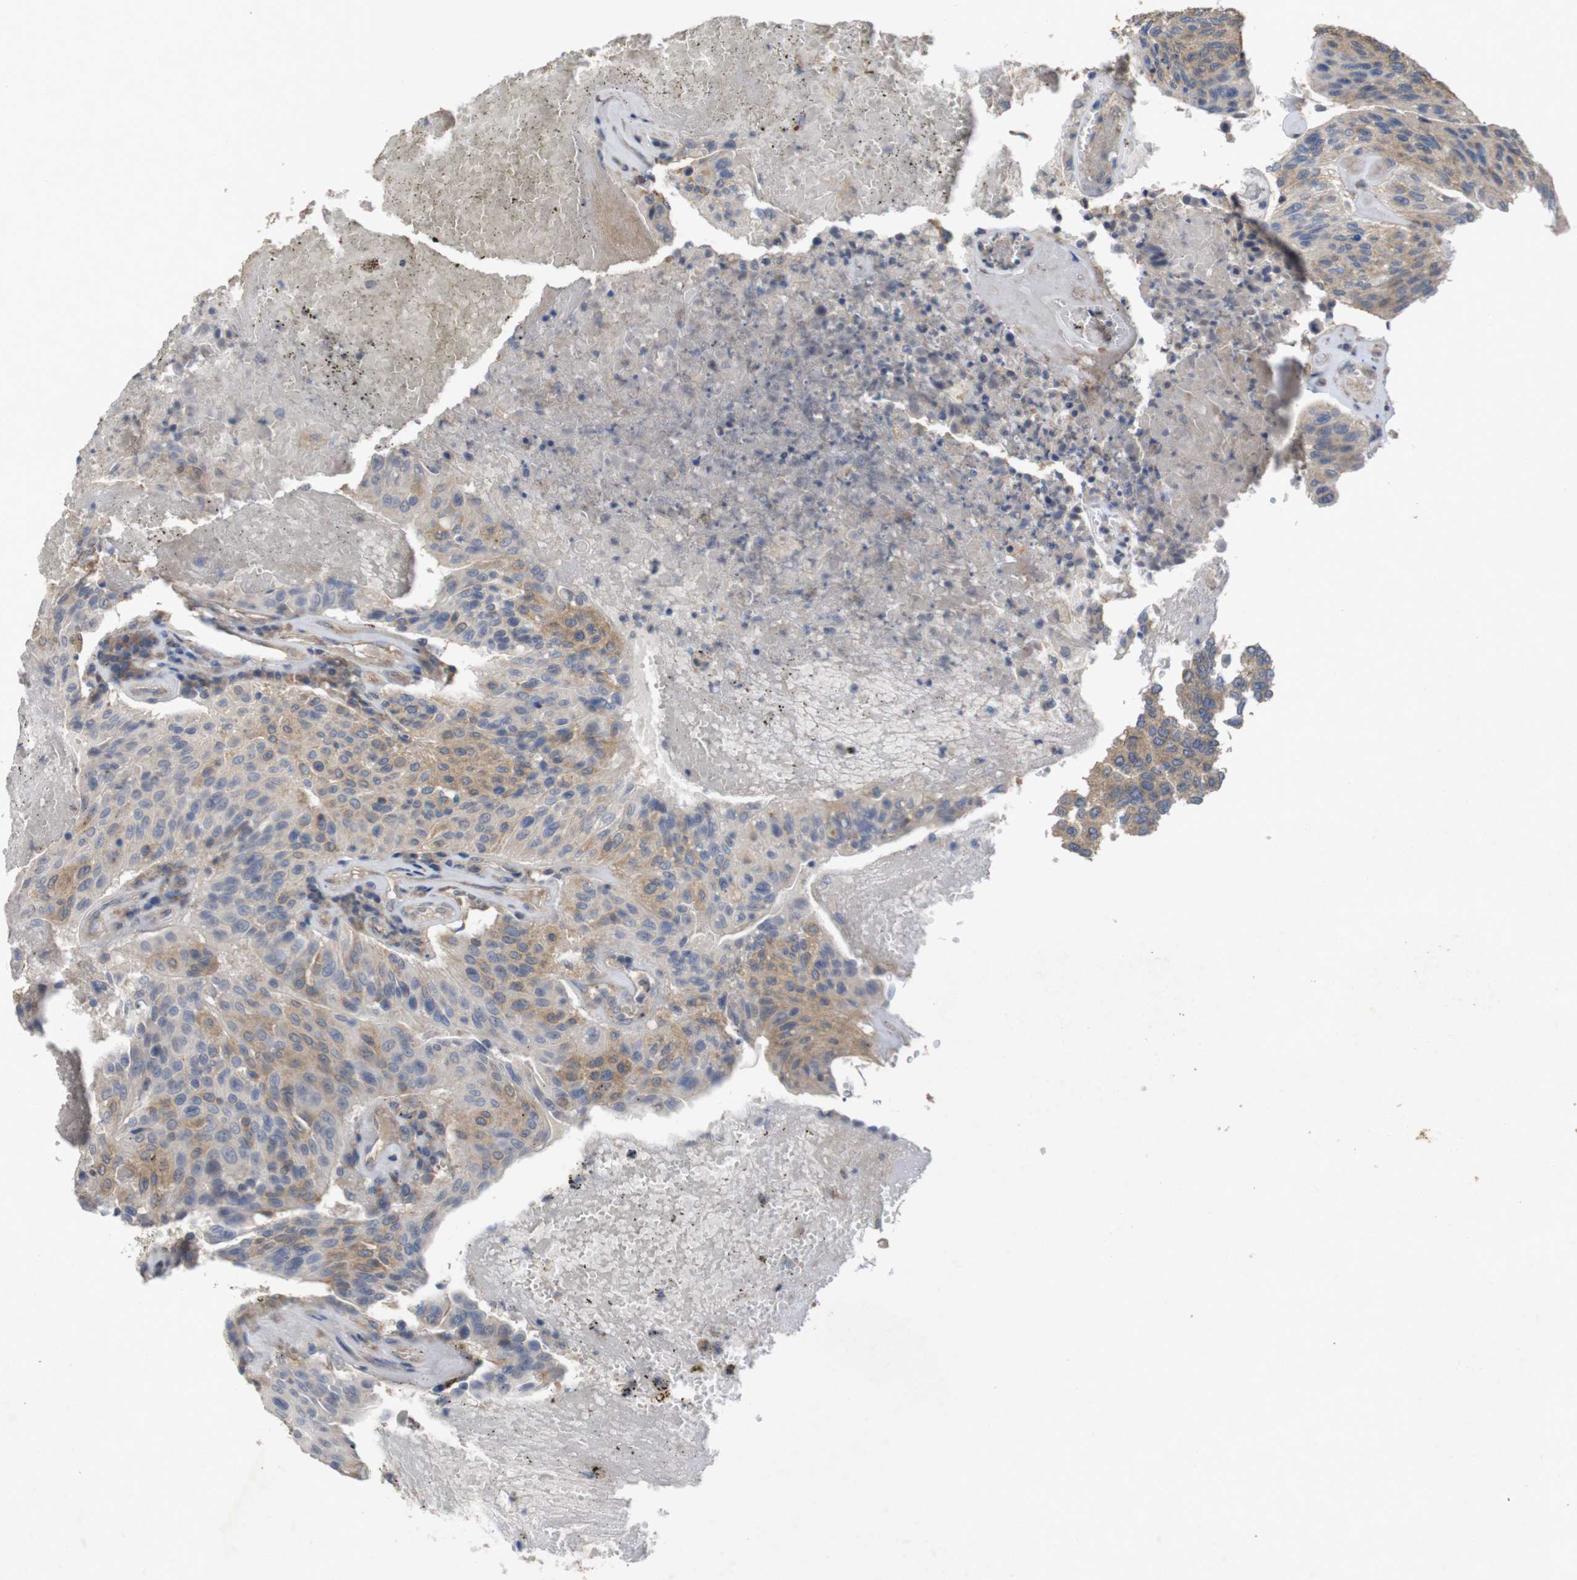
{"staining": {"intensity": "moderate", "quantity": "25%-75%", "location": "cytoplasmic/membranous"}, "tissue": "urothelial cancer", "cell_type": "Tumor cells", "image_type": "cancer", "snomed": [{"axis": "morphology", "description": "Urothelial carcinoma, High grade"}, {"axis": "topography", "description": "Urinary bladder"}], "caption": "Protein staining reveals moderate cytoplasmic/membranous expression in approximately 25%-75% of tumor cells in high-grade urothelial carcinoma.", "gene": "KCNS3", "patient": {"sex": "male", "age": 66}}